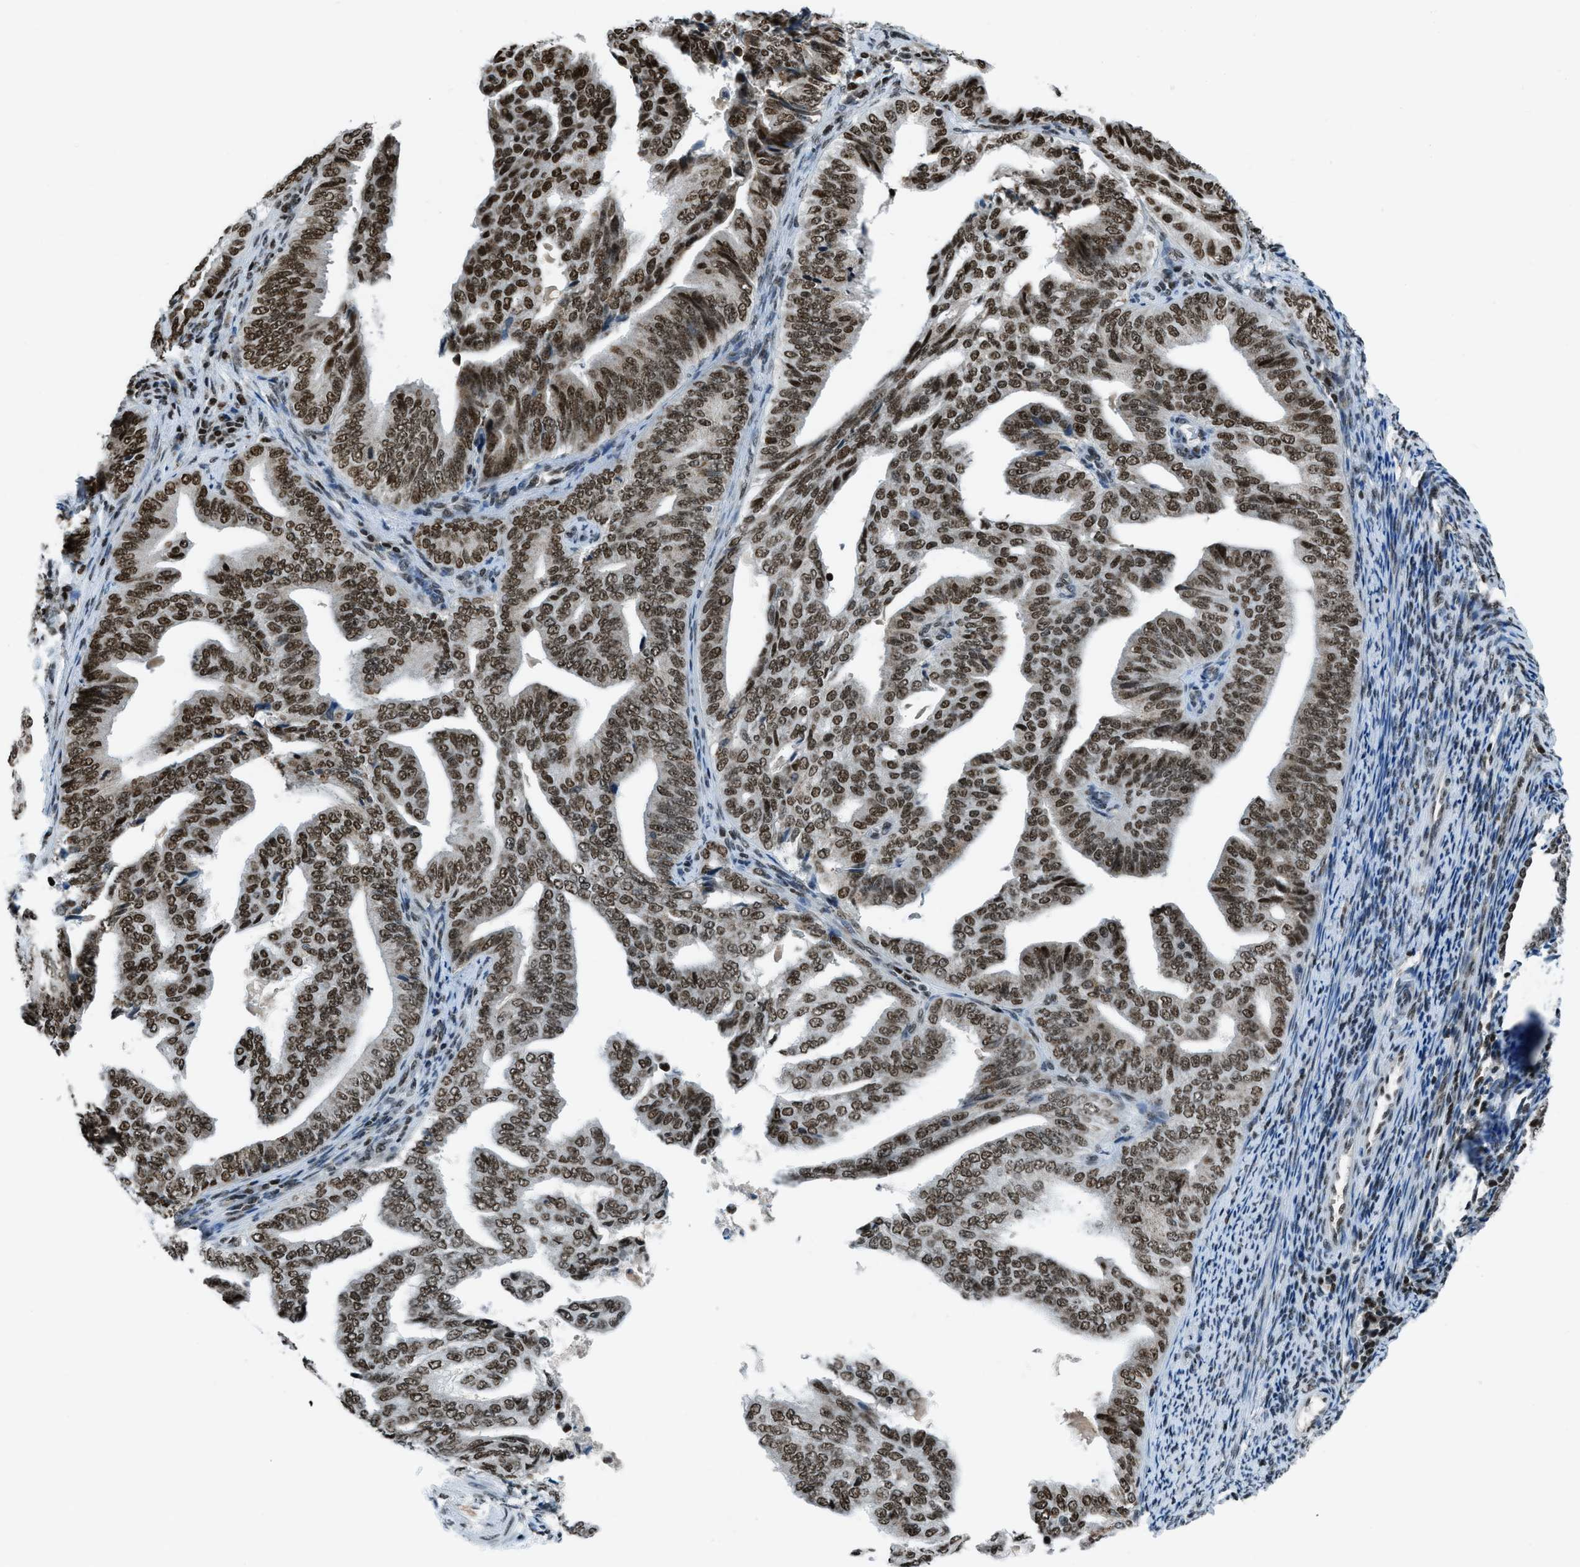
{"staining": {"intensity": "strong", "quantity": ">75%", "location": "nuclear"}, "tissue": "endometrial cancer", "cell_type": "Tumor cells", "image_type": "cancer", "snomed": [{"axis": "morphology", "description": "Adenocarcinoma, NOS"}, {"axis": "topography", "description": "Endometrium"}], "caption": "The immunohistochemical stain labels strong nuclear expression in tumor cells of endometrial adenocarcinoma tissue.", "gene": "RAD51B", "patient": {"sex": "female", "age": 58}}